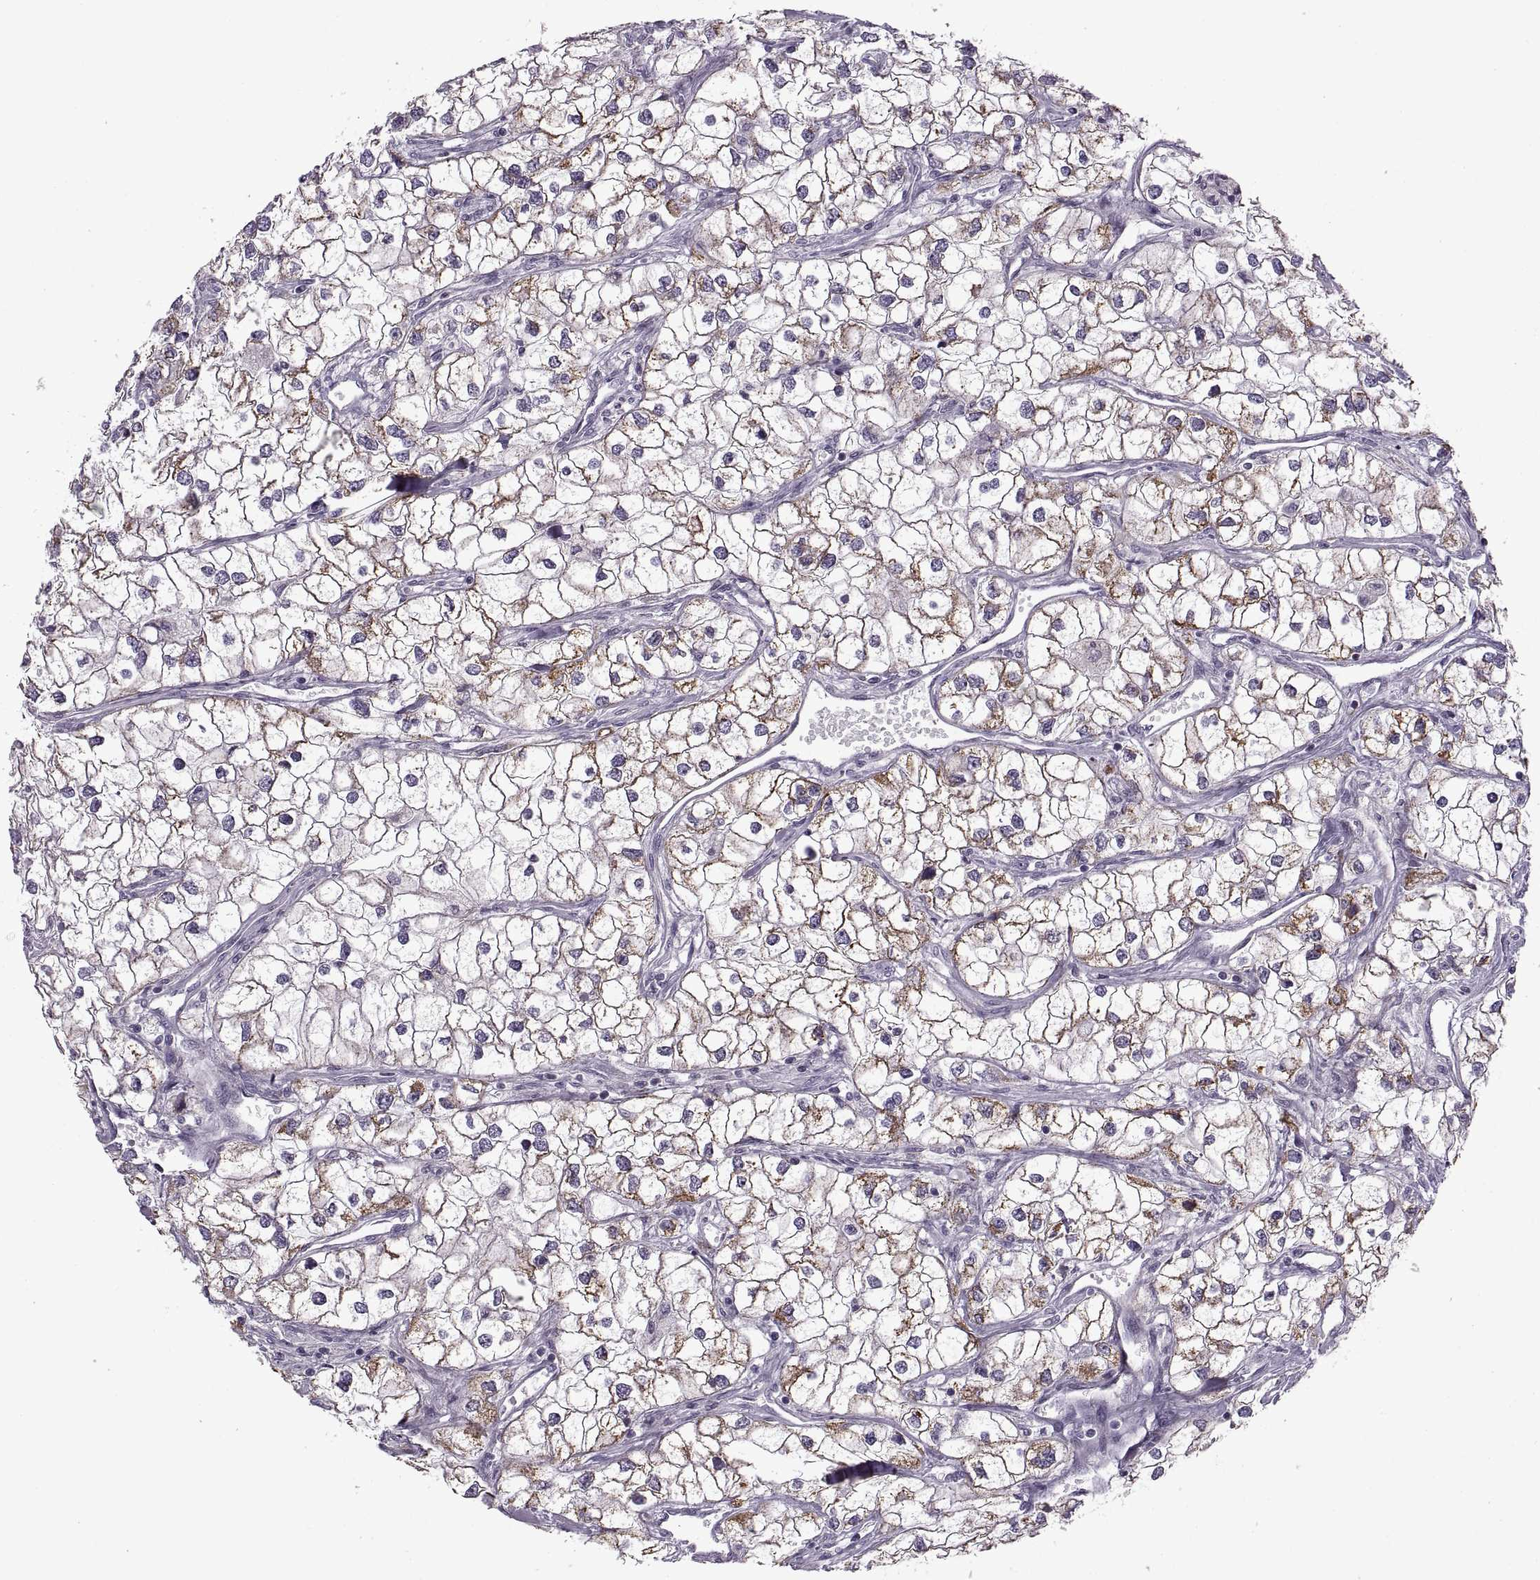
{"staining": {"intensity": "strong", "quantity": ">75%", "location": "cytoplasmic/membranous"}, "tissue": "renal cancer", "cell_type": "Tumor cells", "image_type": "cancer", "snomed": [{"axis": "morphology", "description": "Adenocarcinoma, NOS"}, {"axis": "topography", "description": "Kidney"}], "caption": "Protein expression analysis of human renal cancer reveals strong cytoplasmic/membranous expression in about >75% of tumor cells. The protein is shown in brown color, while the nuclei are stained blue.", "gene": "PIERCE1", "patient": {"sex": "male", "age": 59}}